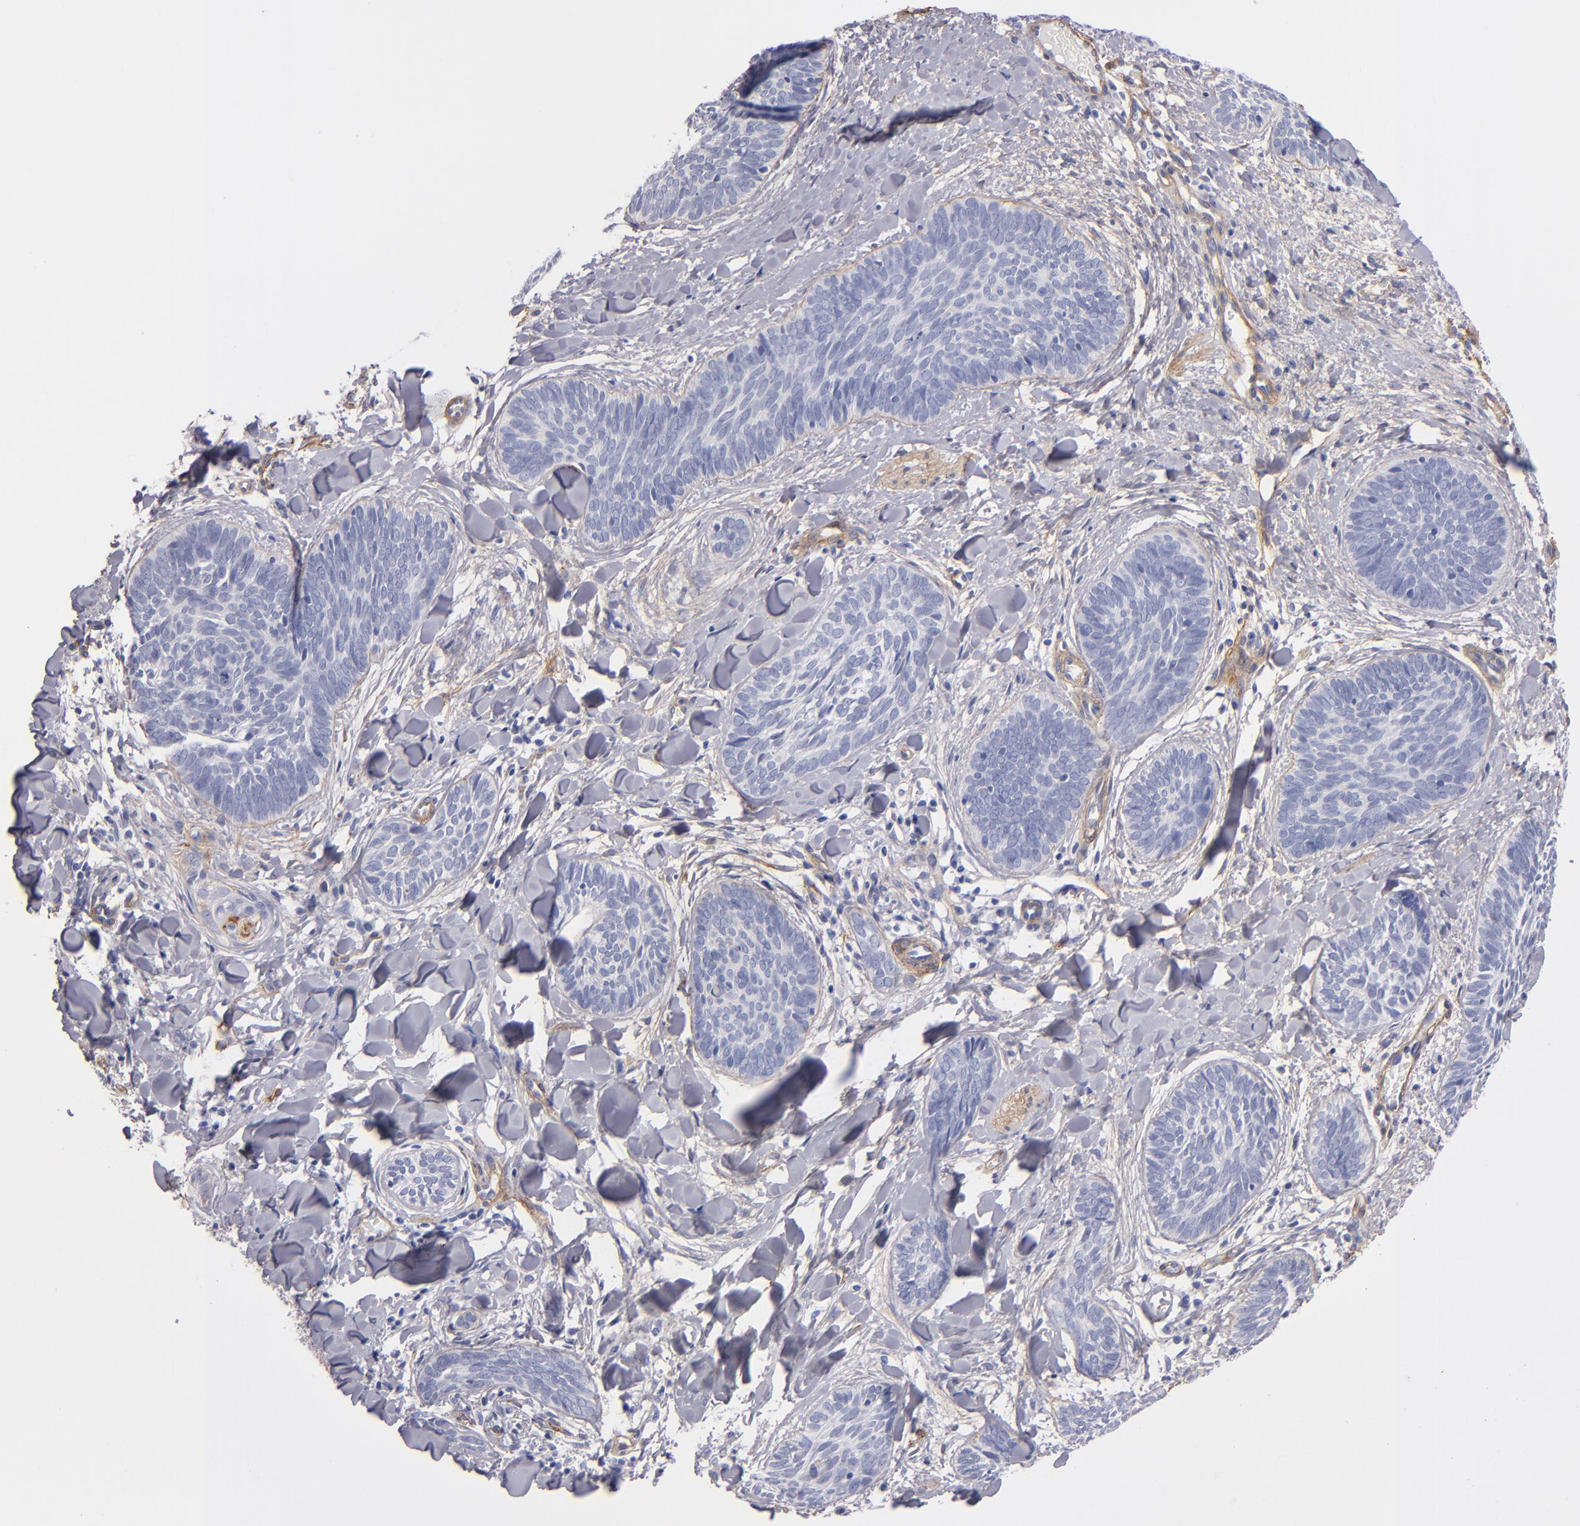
{"staining": {"intensity": "negative", "quantity": "none", "location": "none"}, "tissue": "skin cancer", "cell_type": "Tumor cells", "image_type": "cancer", "snomed": [{"axis": "morphology", "description": "Basal cell carcinoma"}, {"axis": "topography", "description": "Skin"}], "caption": "Immunohistochemical staining of skin basal cell carcinoma displays no significant staining in tumor cells.", "gene": "LAMC1", "patient": {"sex": "female", "age": 81}}